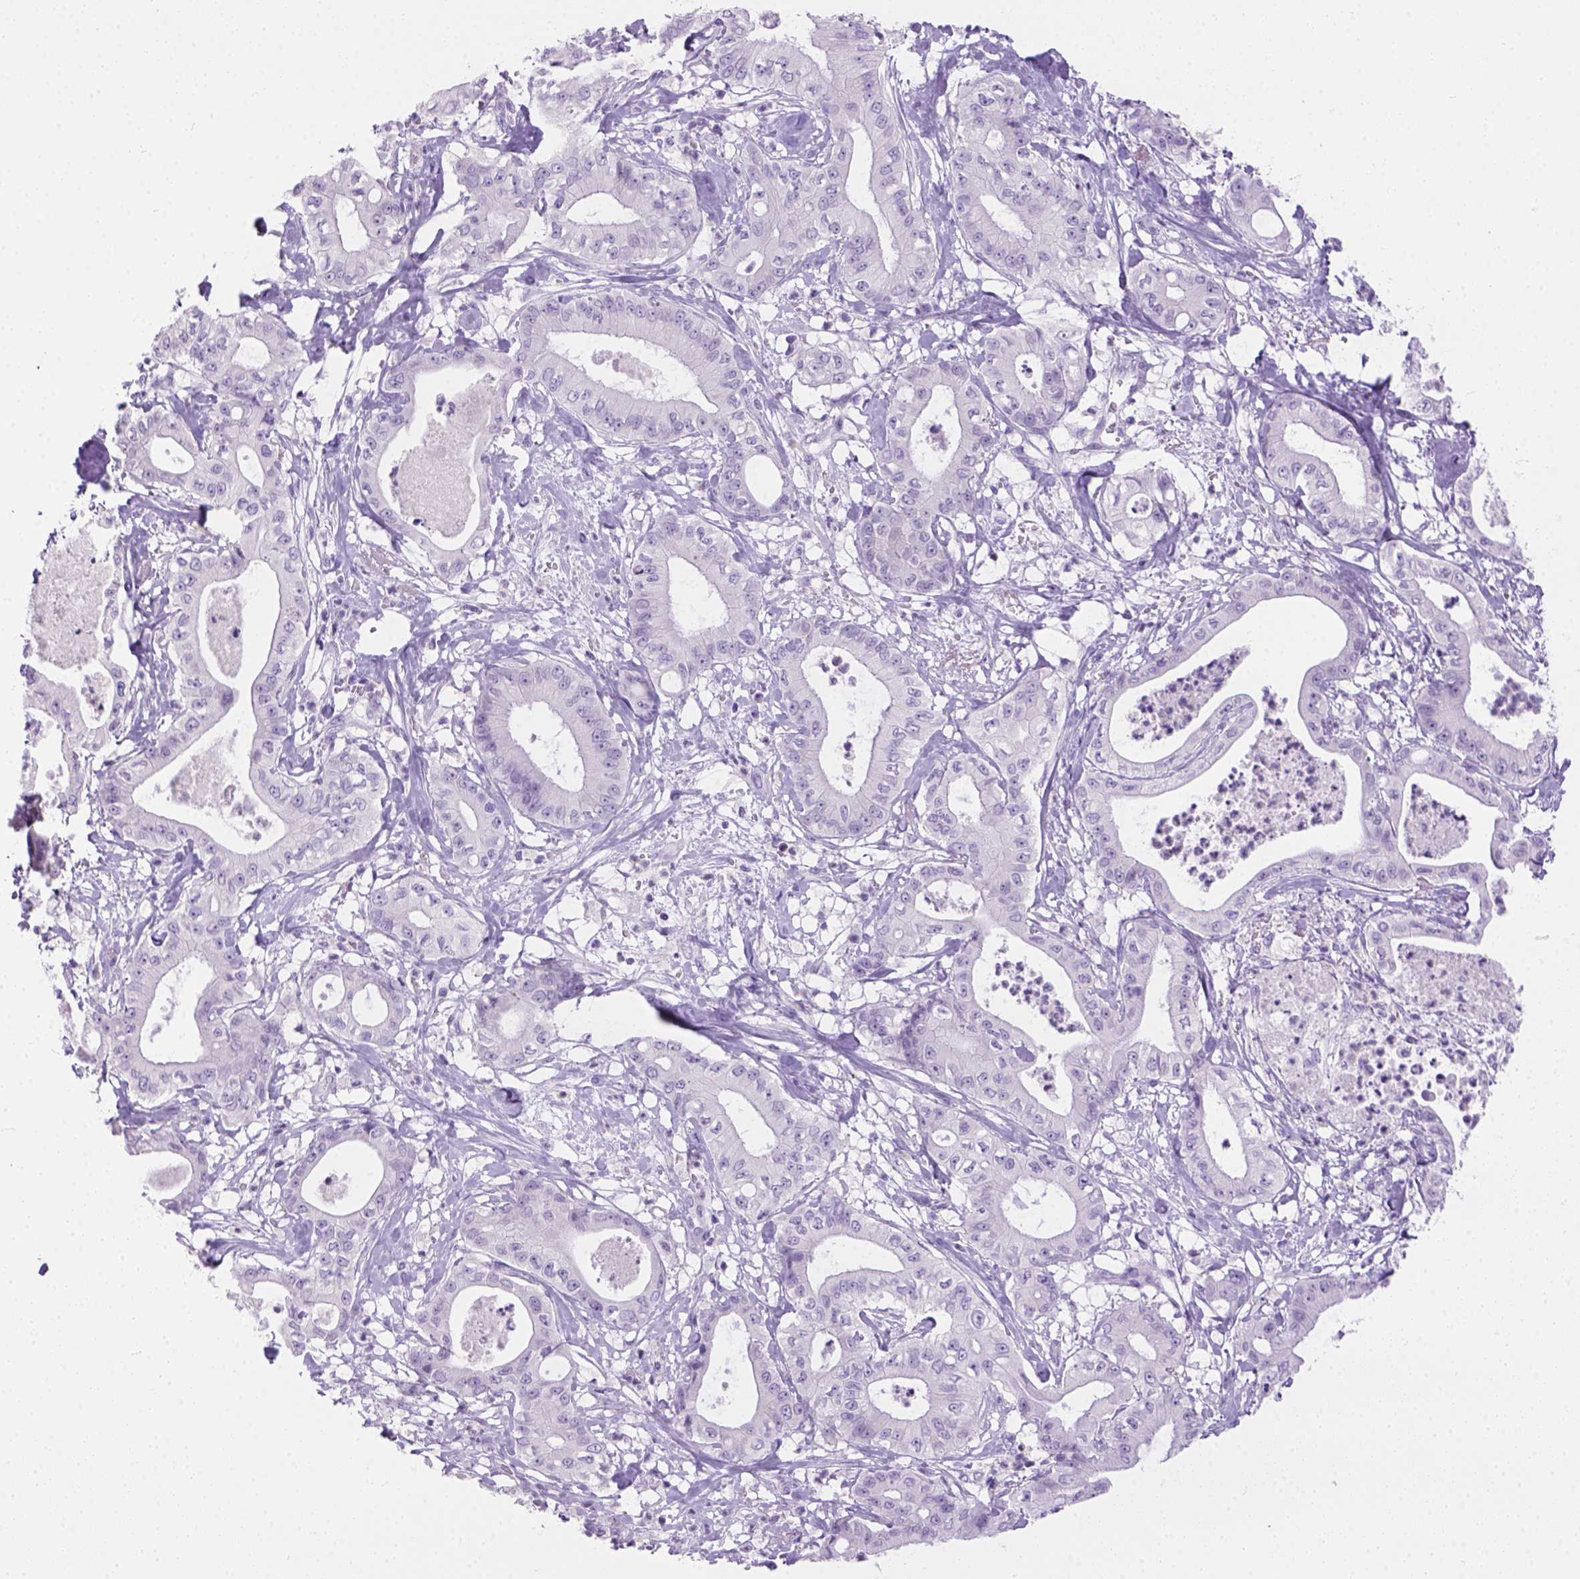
{"staining": {"intensity": "negative", "quantity": "none", "location": "none"}, "tissue": "pancreatic cancer", "cell_type": "Tumor cells", "image_type": "cancer", "snomed": [{"axis": "morphology", "description": "Adenocarcinoma, NOS"}, {"axis": "topography", "description": "Pancreas"}], "caption": "Tumor cells are negative for protein expression in human pancreatic cancer (adenocarcinoma).", "gene": "TMEM38A", "patient": {"sex": "male", "age": 71}}